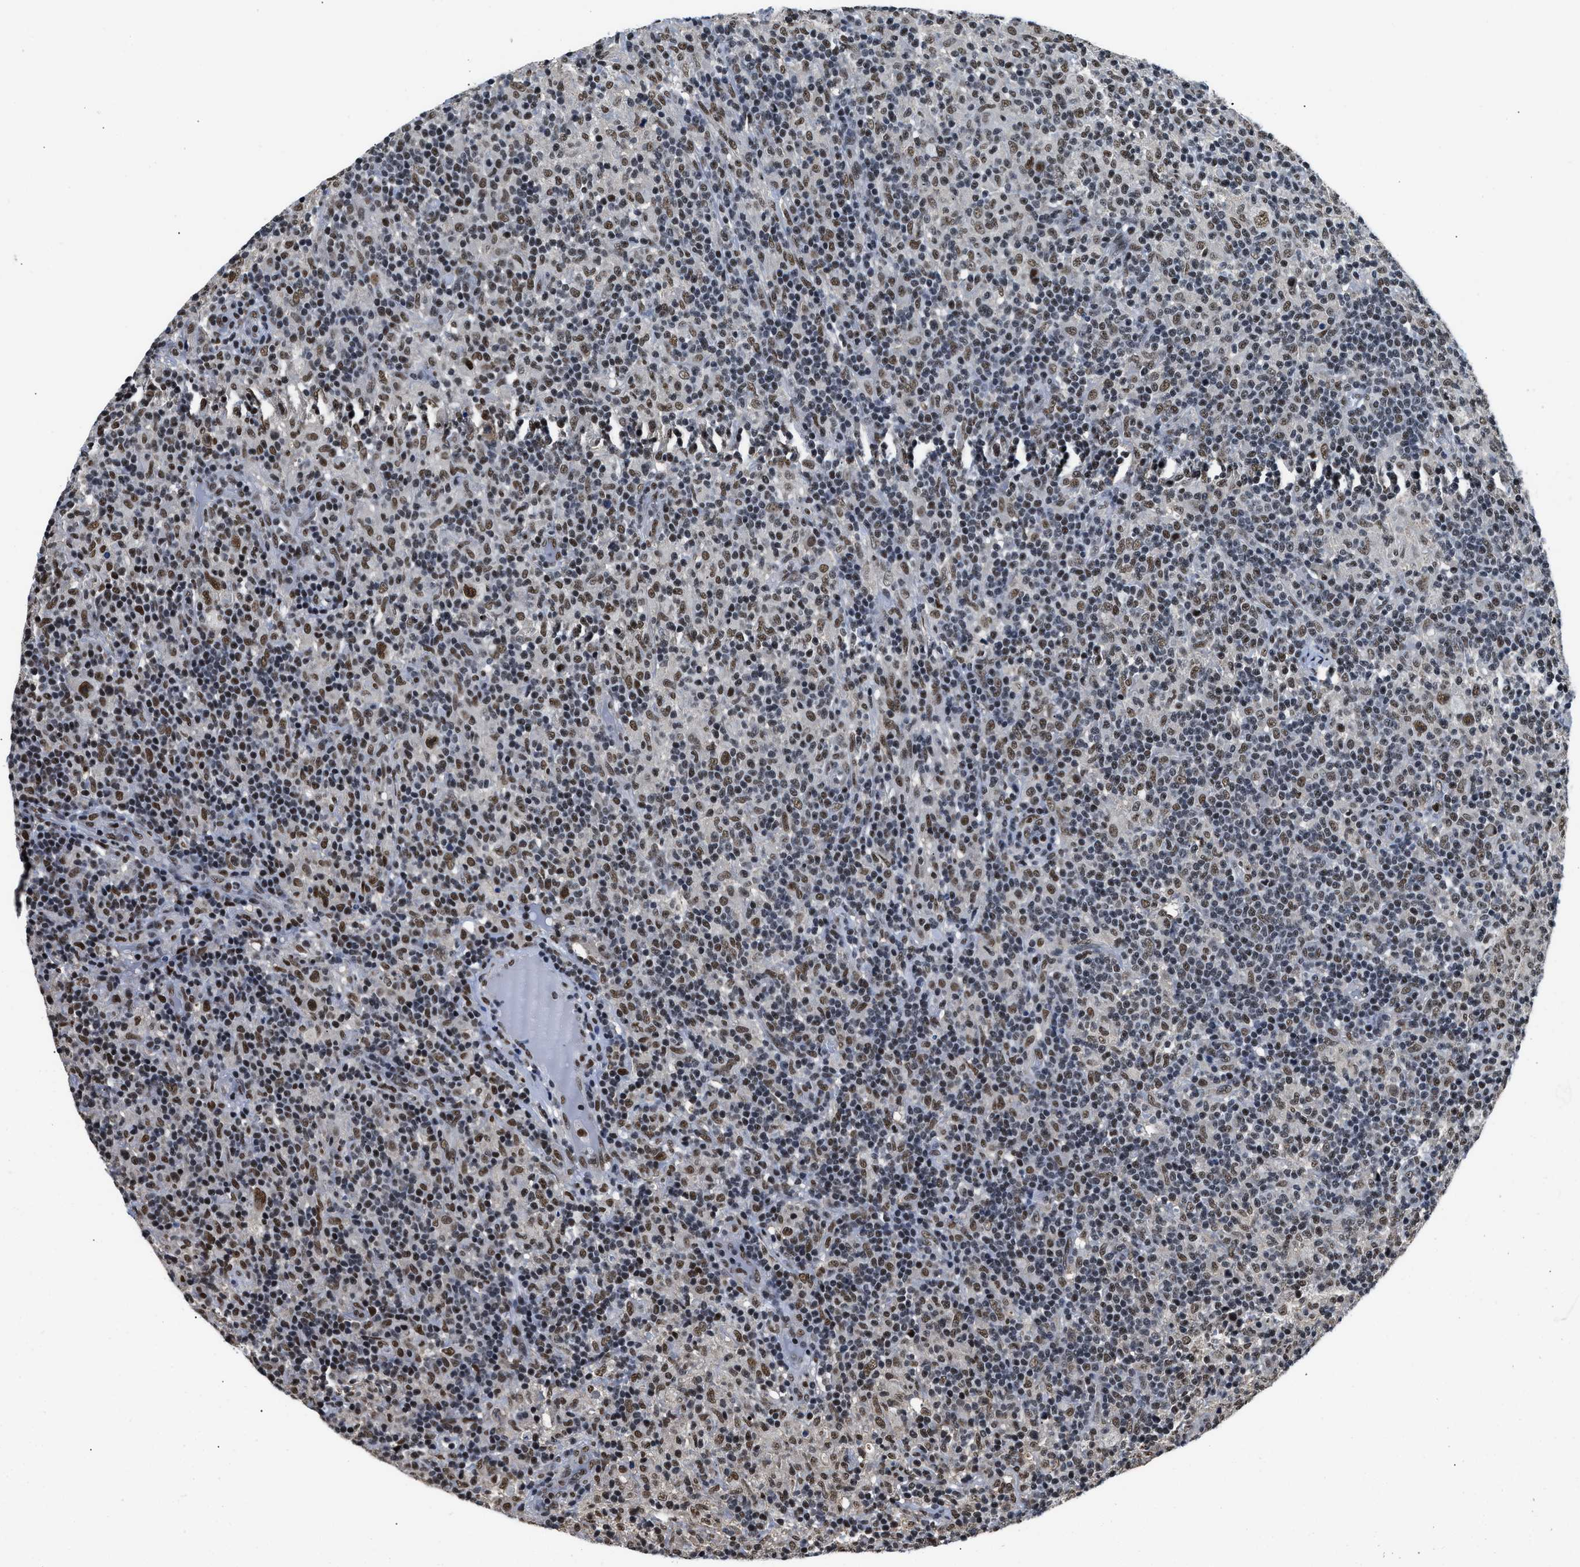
{"staining": {"intensity": "moderate", "quantity": ">75%", "location": "nuclear"}, "tissue": "lymphoma", "cell_type": "Tumor cells", "image_type": "cancer", "snomed": [{"axis": "morphology", "description": "Hodgkin's disease, NOS"}, {"axis": "topography", "description": "Lymph node"}], "caption": "About >75% of tumor cells in lymphoma exhibit moderate nuclear protein expression as visualized by brown immunohistochemical staining.", "gene": "HNRNPH2", "patient": {"sex": "male", "age": 70}}